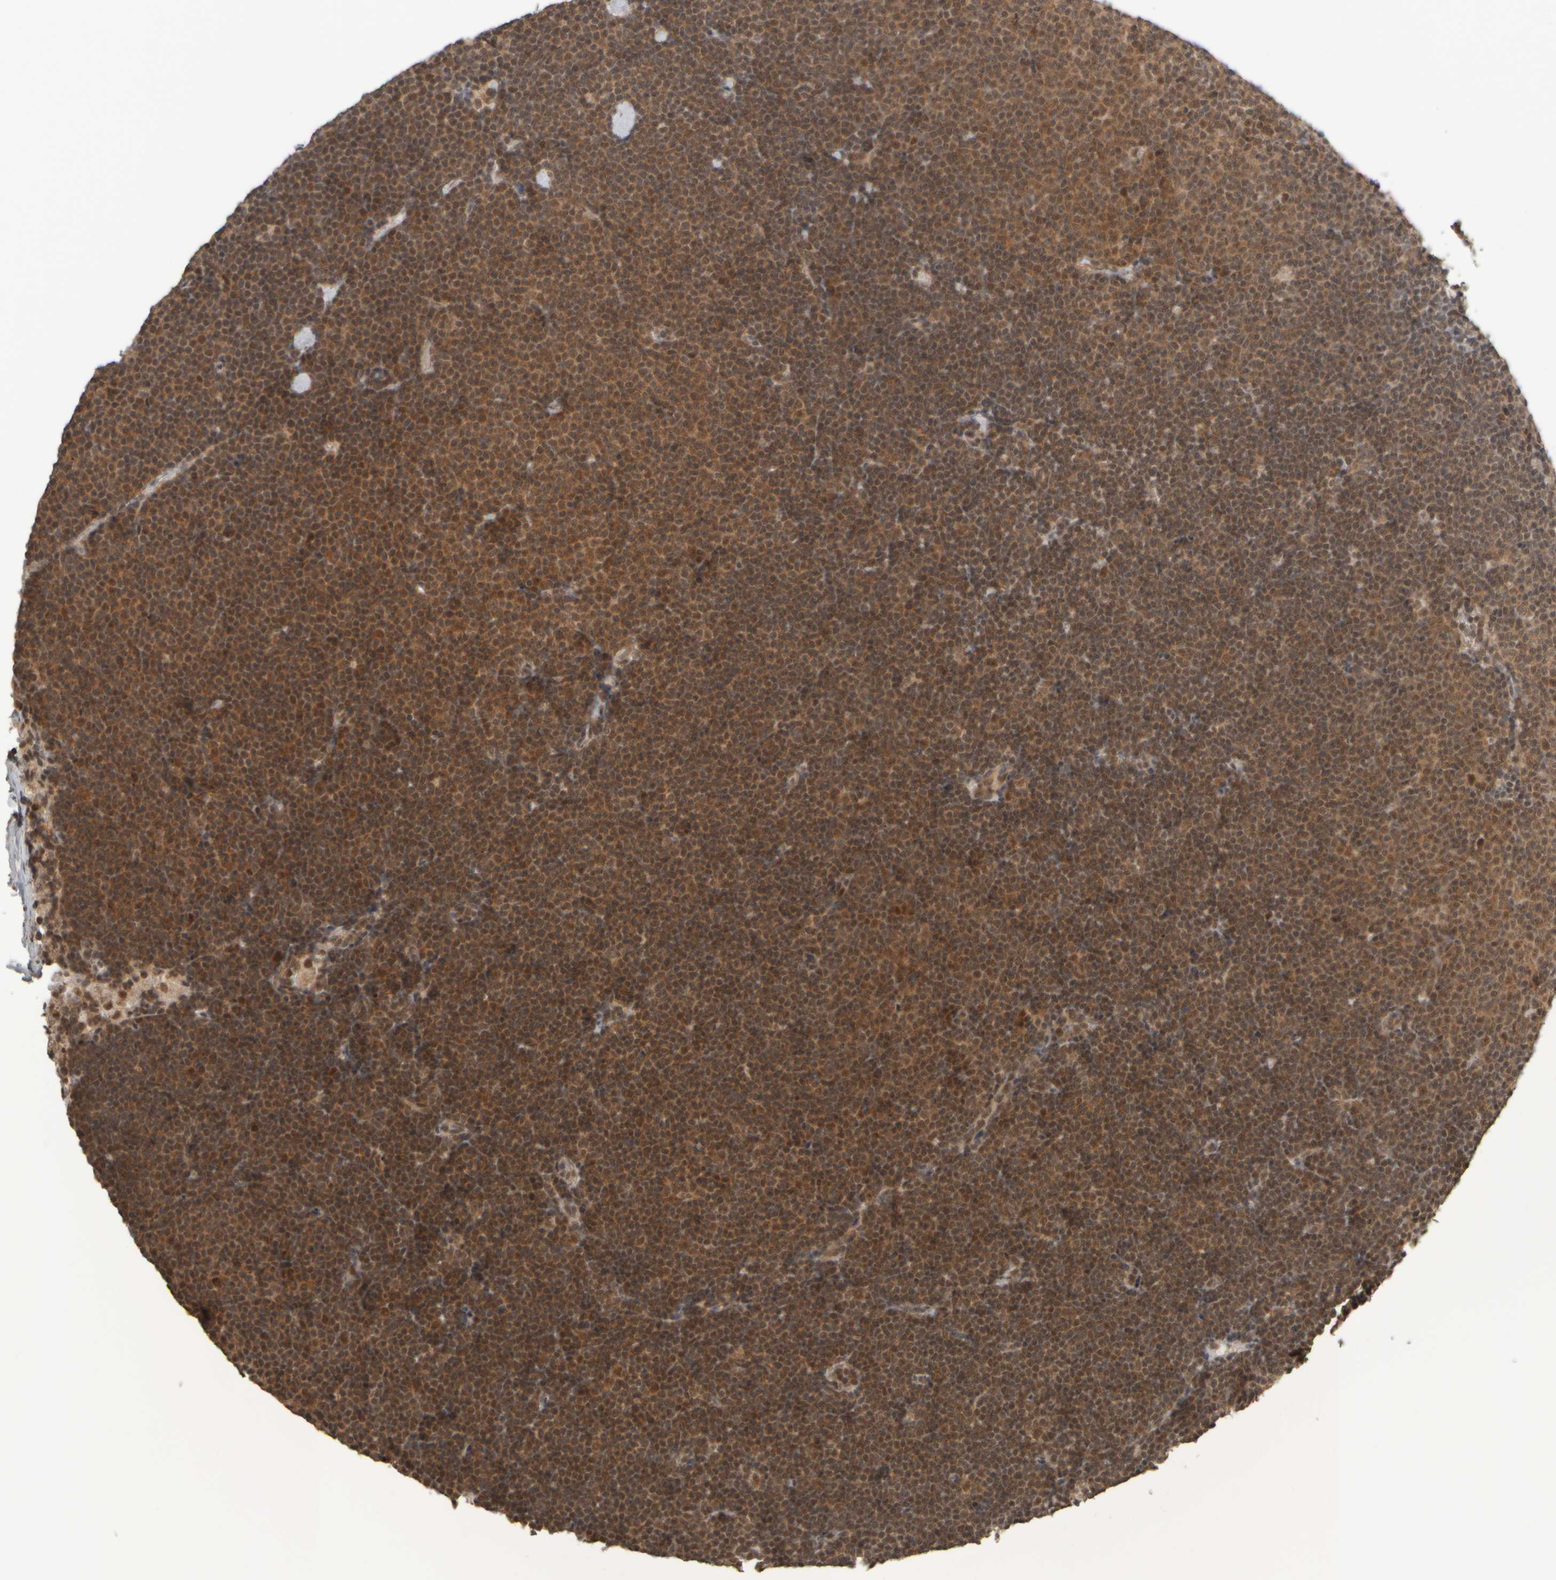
{"staining": {"intensity": "moderate", "quantity": ">75%", "location": "cytoplasmic/membranous,nuclear"}, "tissue": "lymphoma", "cell_type": "Tumor cells", "image_type": "cancer", "snomed": [{"axis": "morphology", "description": "Malignant lymphoma, non-Hodgkin's type, Low grade"}, {"axis": "topography", "description": "Lymph node"}], "caption": "Immunohistochemical staining of human malignant lymphoma, non-Hodgkin's type (low-grade) demonstrates medium levels of moderate cytoplasmic/membranous and nuclear protein expression in about >75% of tumor cells.", "gene": "SYNRG", "patient": {"sex": "female", "age": 53}}